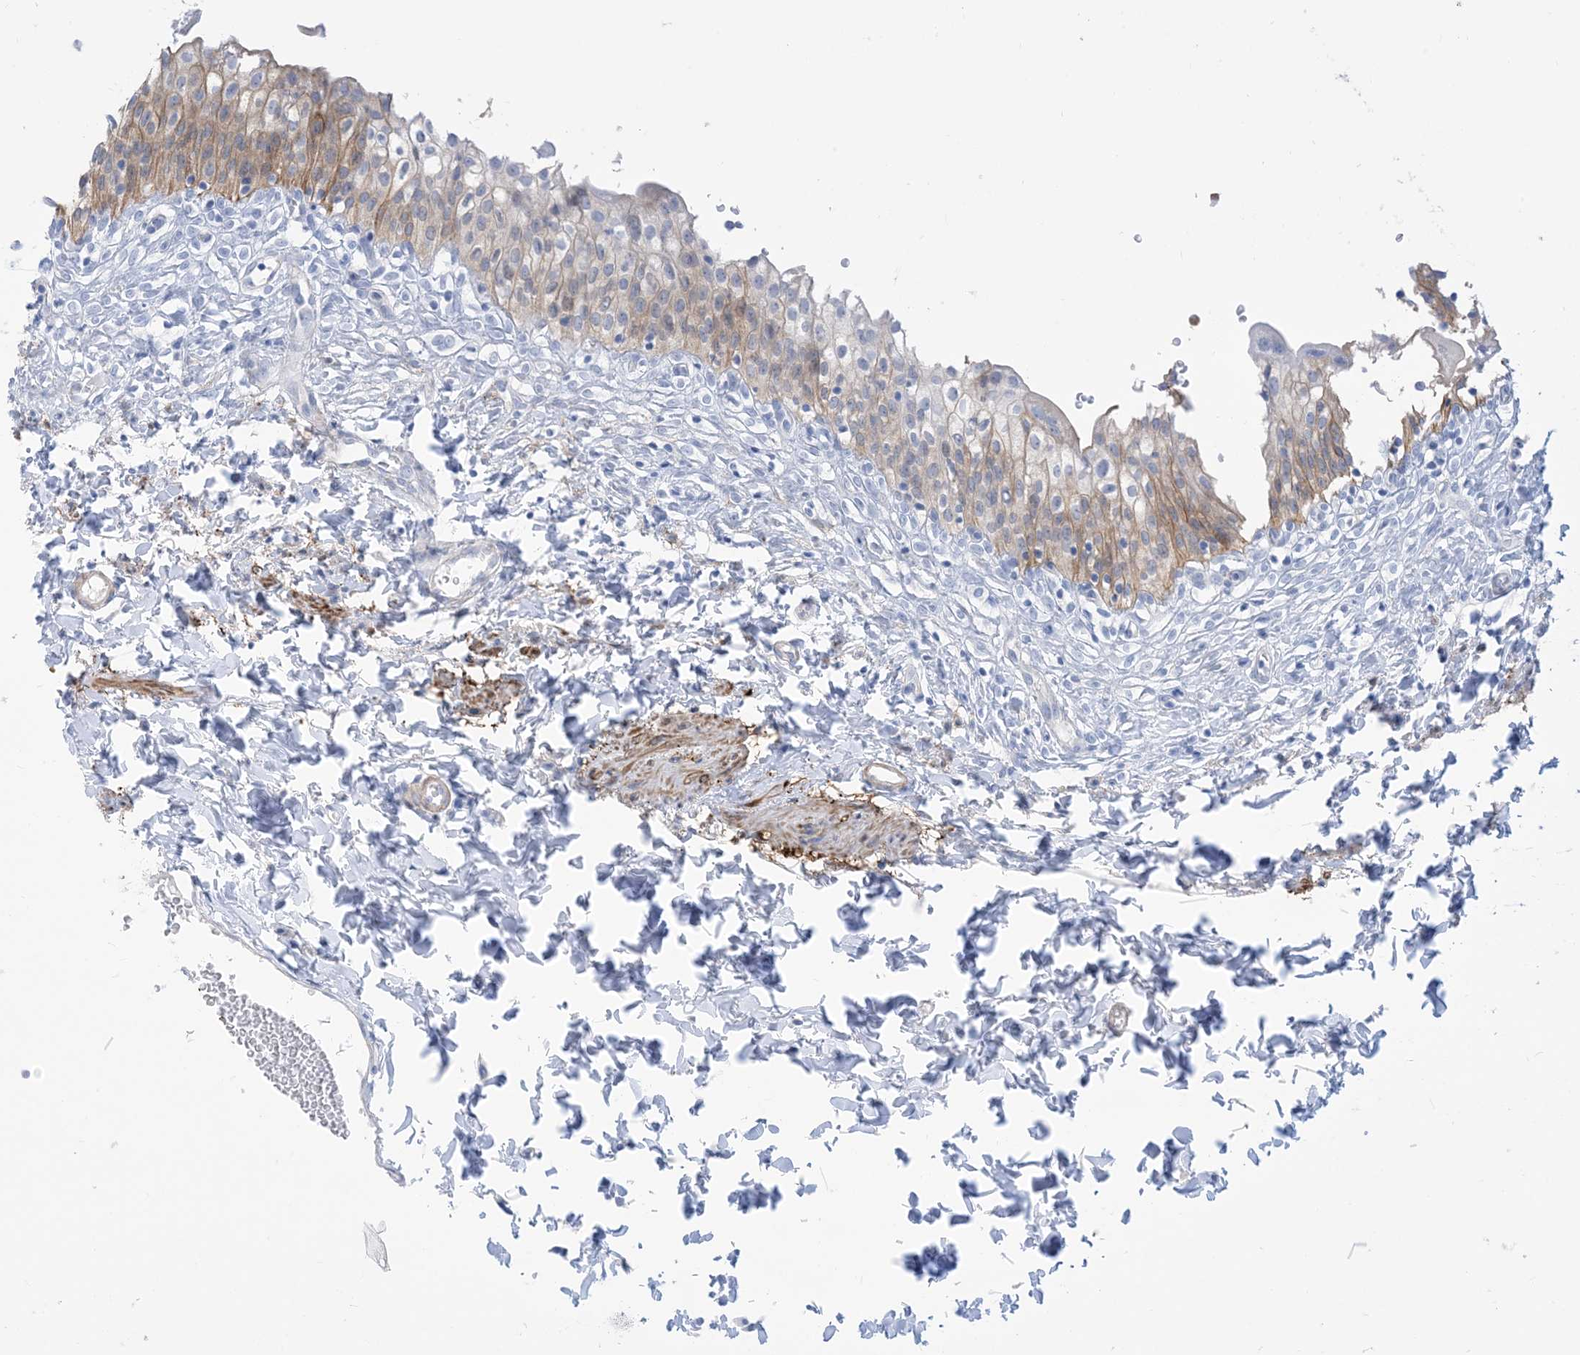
{"staining": {"intensity": "moderate", "quantity": "<25%", "location": "cytoplasmic/membranous"}, "tissue": "urinary bladder", "cell_type": "Urothelial cells", "image_type": "normal", "snomed": [{"axis": "morphology", "description": "Normal tissue, NOS"}, {"axis": "topography", "description": "Urinary bladder"}], "caption": "The immunohistochemical stain labels moderate cytoplasmic/membranous staining in urothelial cells of unremarkable urinary bladder.", "gene": "MARS2", "patient": {"sex": "male", "age": 55}}